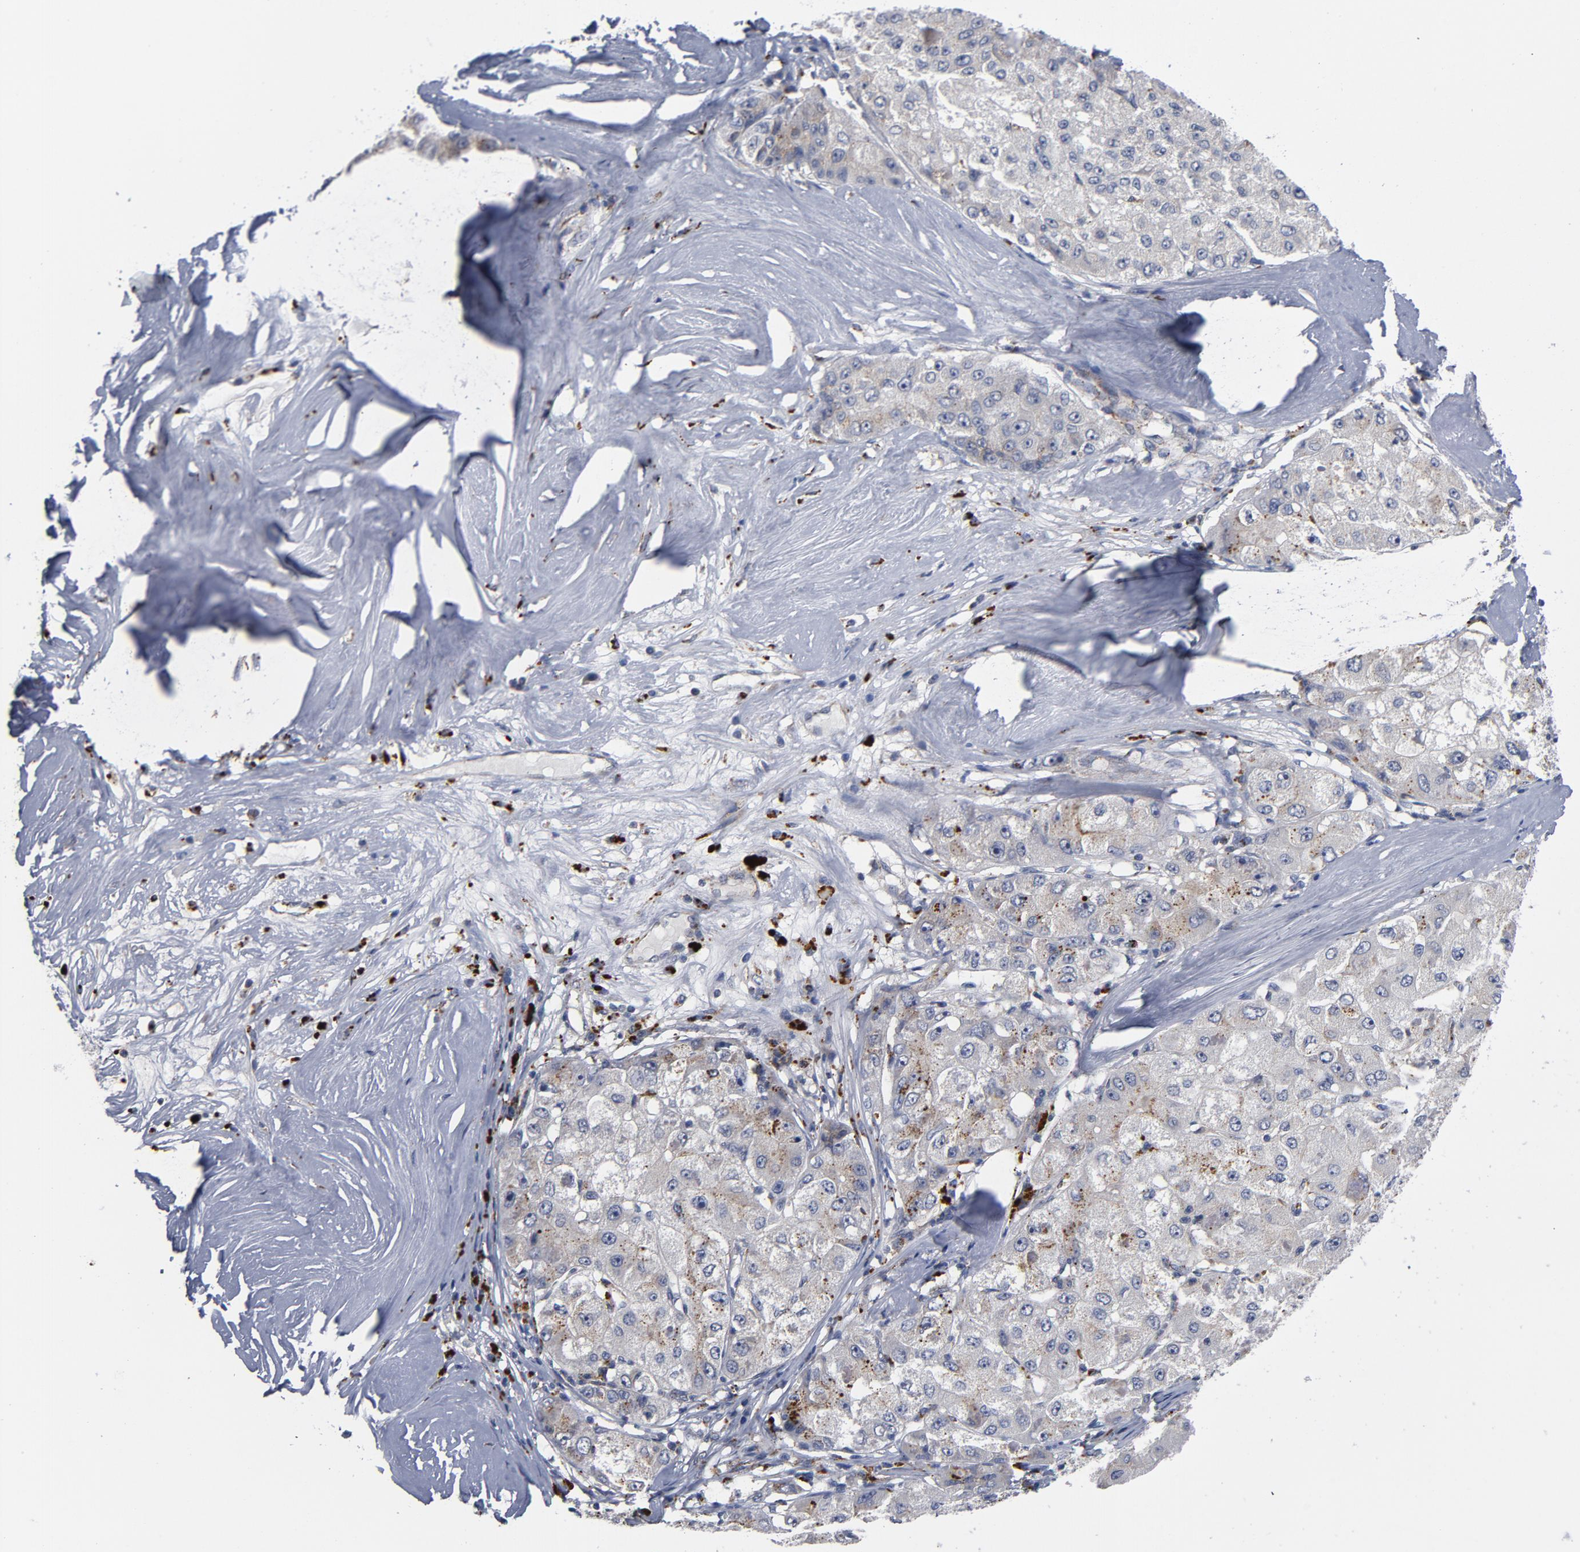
{"staining": {"intensity": "moderate", "quantity": "25%-75%", "location": "cytoplasmic/membranous"}, "tissue": "liver cancer", "cell_type": "Tumor cells", "image_type": "cancer", "snomed": [{"axis": "morphology", "description": "Carcinoma, Hepatocellular, NOS"}, {"axis": "topography", "description": "Liver"}], "caption": "High-power microscopy captured an IHC histopathology image of liver cancer (hepatocellular carcinoma), revealing moderate cytoplasmic/membranous staining in approximately 25%-75% of tumor cells.", "gene": "AKT2", "patient": {"sex": "male", "age": 80}}